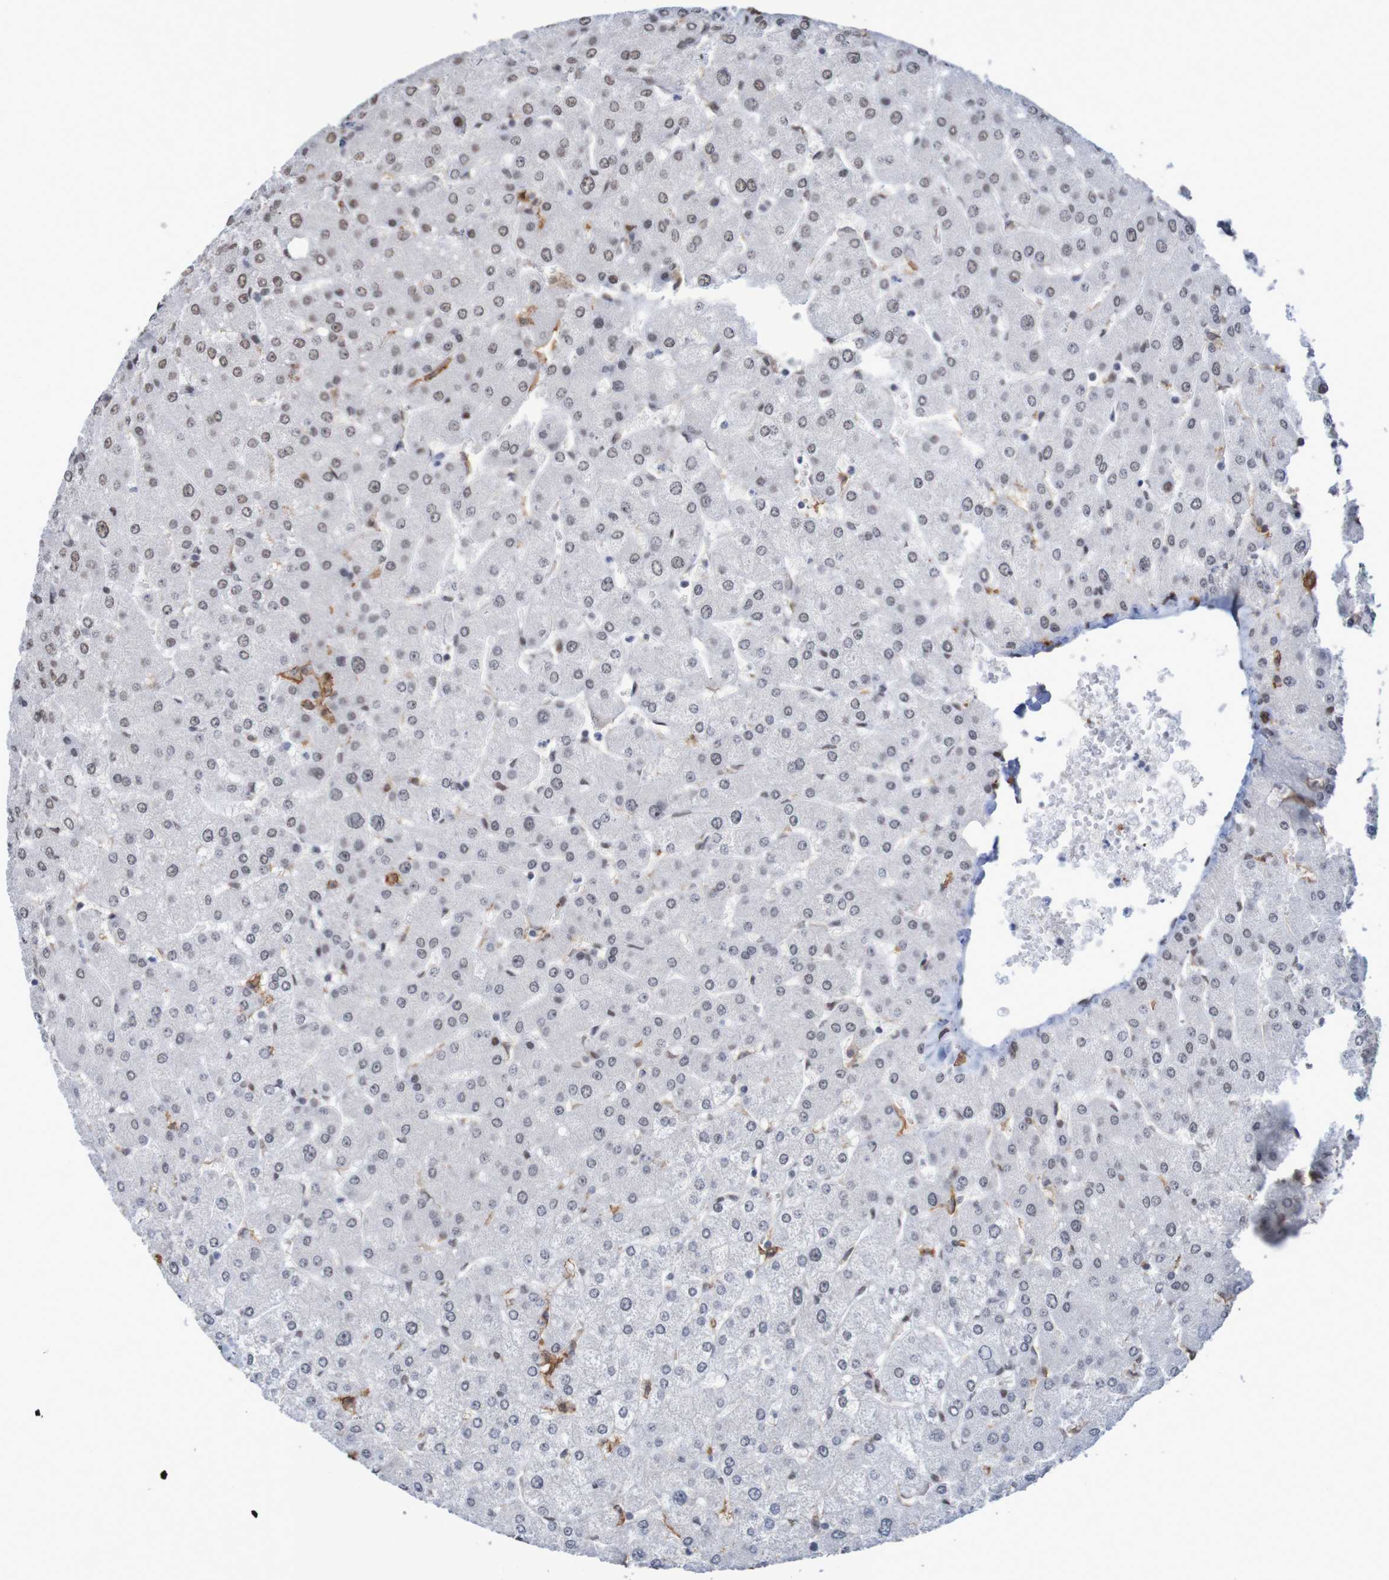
{"staining": {"intensity": "negative", "quantity": "none", "location": "none"}, "tissue": "liver", "cell_type": "Cholangiocytes", "image_type": "normal", "snomed": [{"axis": "morphology", "description": "Normal tissue, NOS"}, {"axis": "topography", "description": "Liver"}], "caption": "Immunohistochemistry histopathology image of normal liver: human liver stained with DAB exhibits no significant protein positivity in cholangiocytes. (Brightfield microscopy of DAB immunohistochemistry at high magnification).", "gene": "MRTFB", "patient": {"sex": "male", "age": 55}}